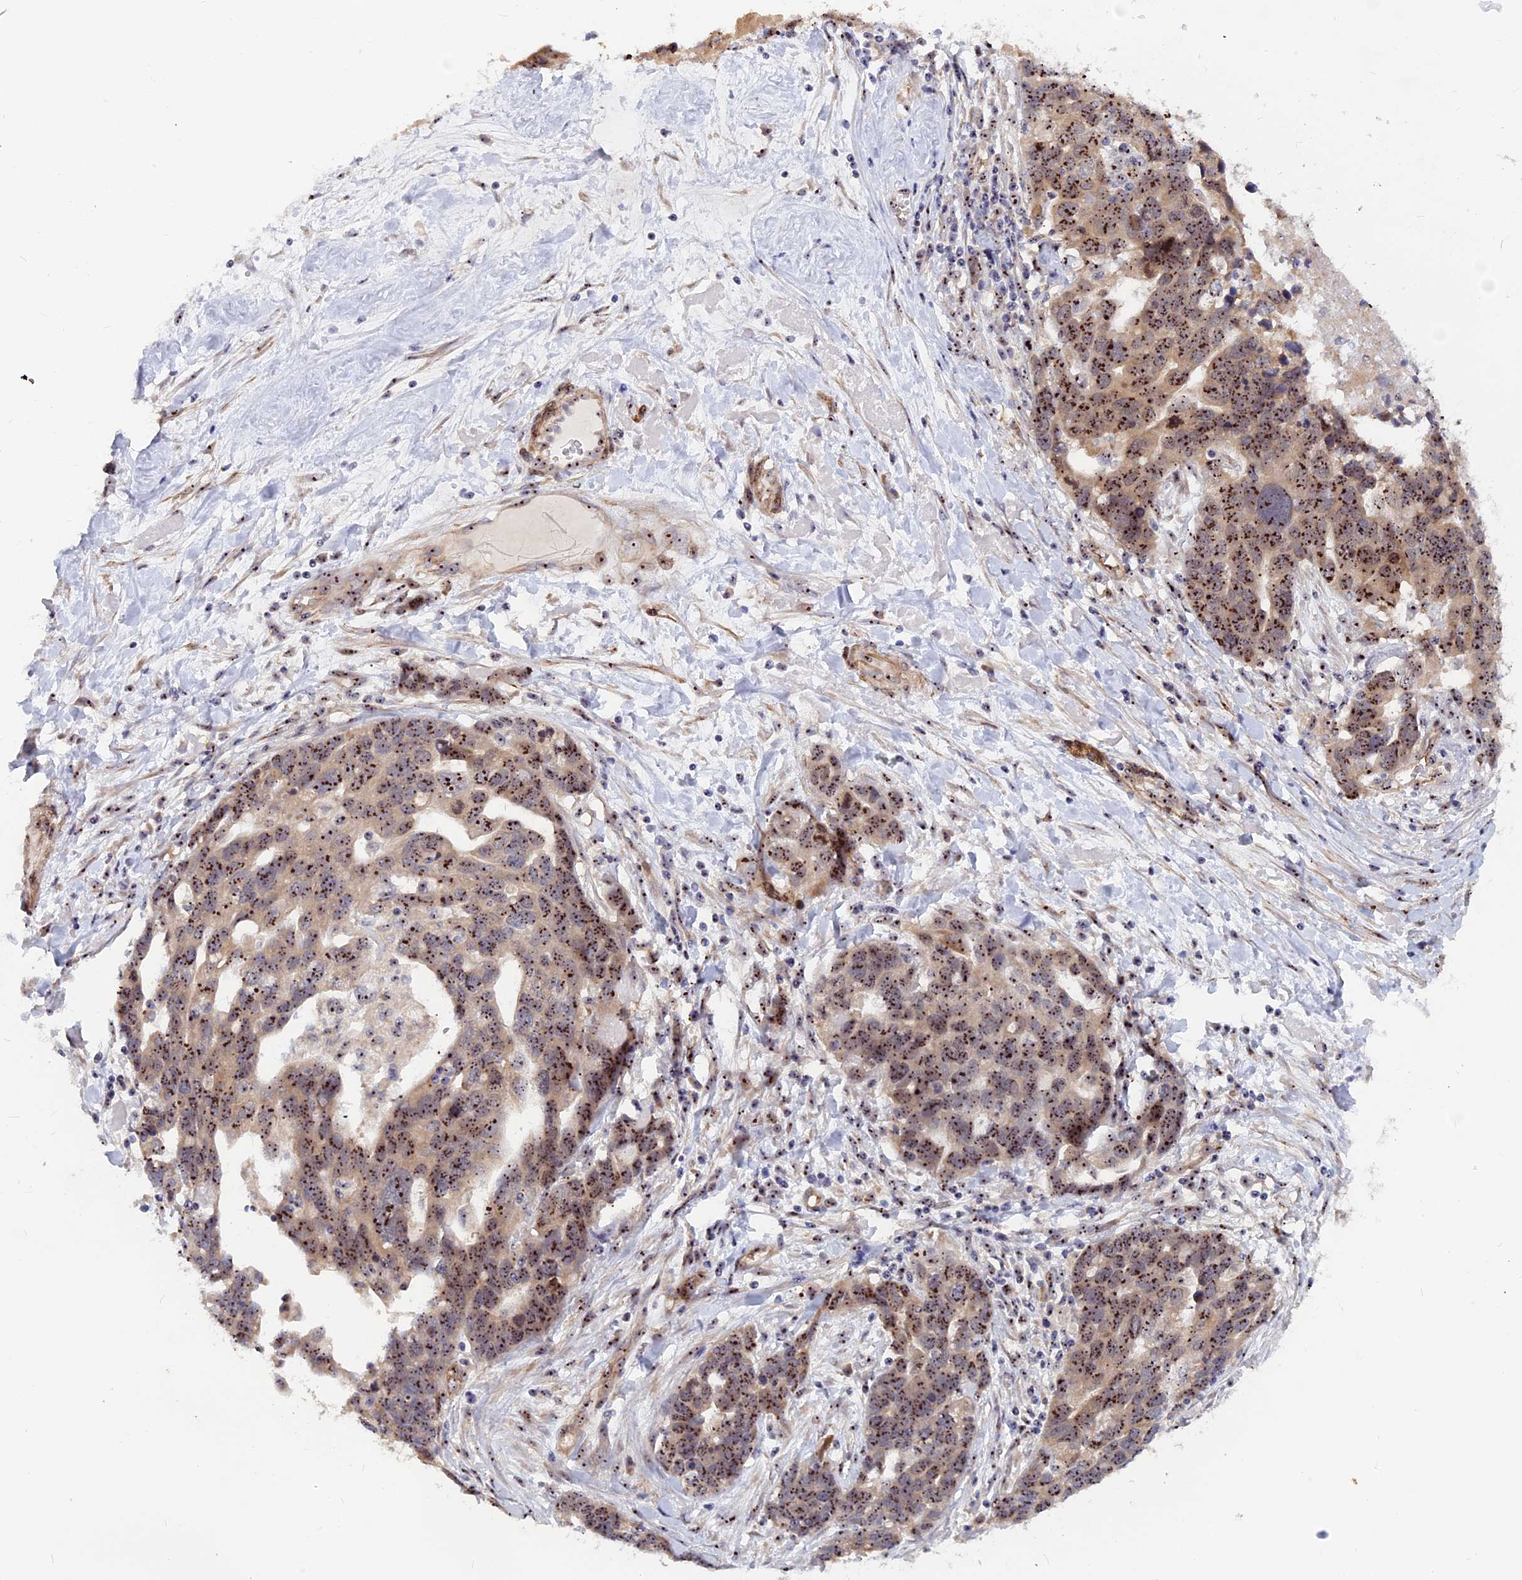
{"staining": {"intensity": "strong", "quantity": ">75%", "location": "cytoplasmic/membranous,nuclear"}, "tissue": "ovarian cancer", "cell_type": "Tumor cells", "image_type": "cancer", "snomed": [{"axis": "morphology", "description": "Cystadenocarcinoma, serous, NOS"}, {"axis": "topography", "description": "Ovary"}], "caption": "Strong cytoplasmic/membranous and nuclear staining is appreciated in about >75% of tumor cells in ovarian cancer (serous cystadenocarcinoma).", "gene": "DBNDD1", "patient": {"sex": "female", "age": 54}}